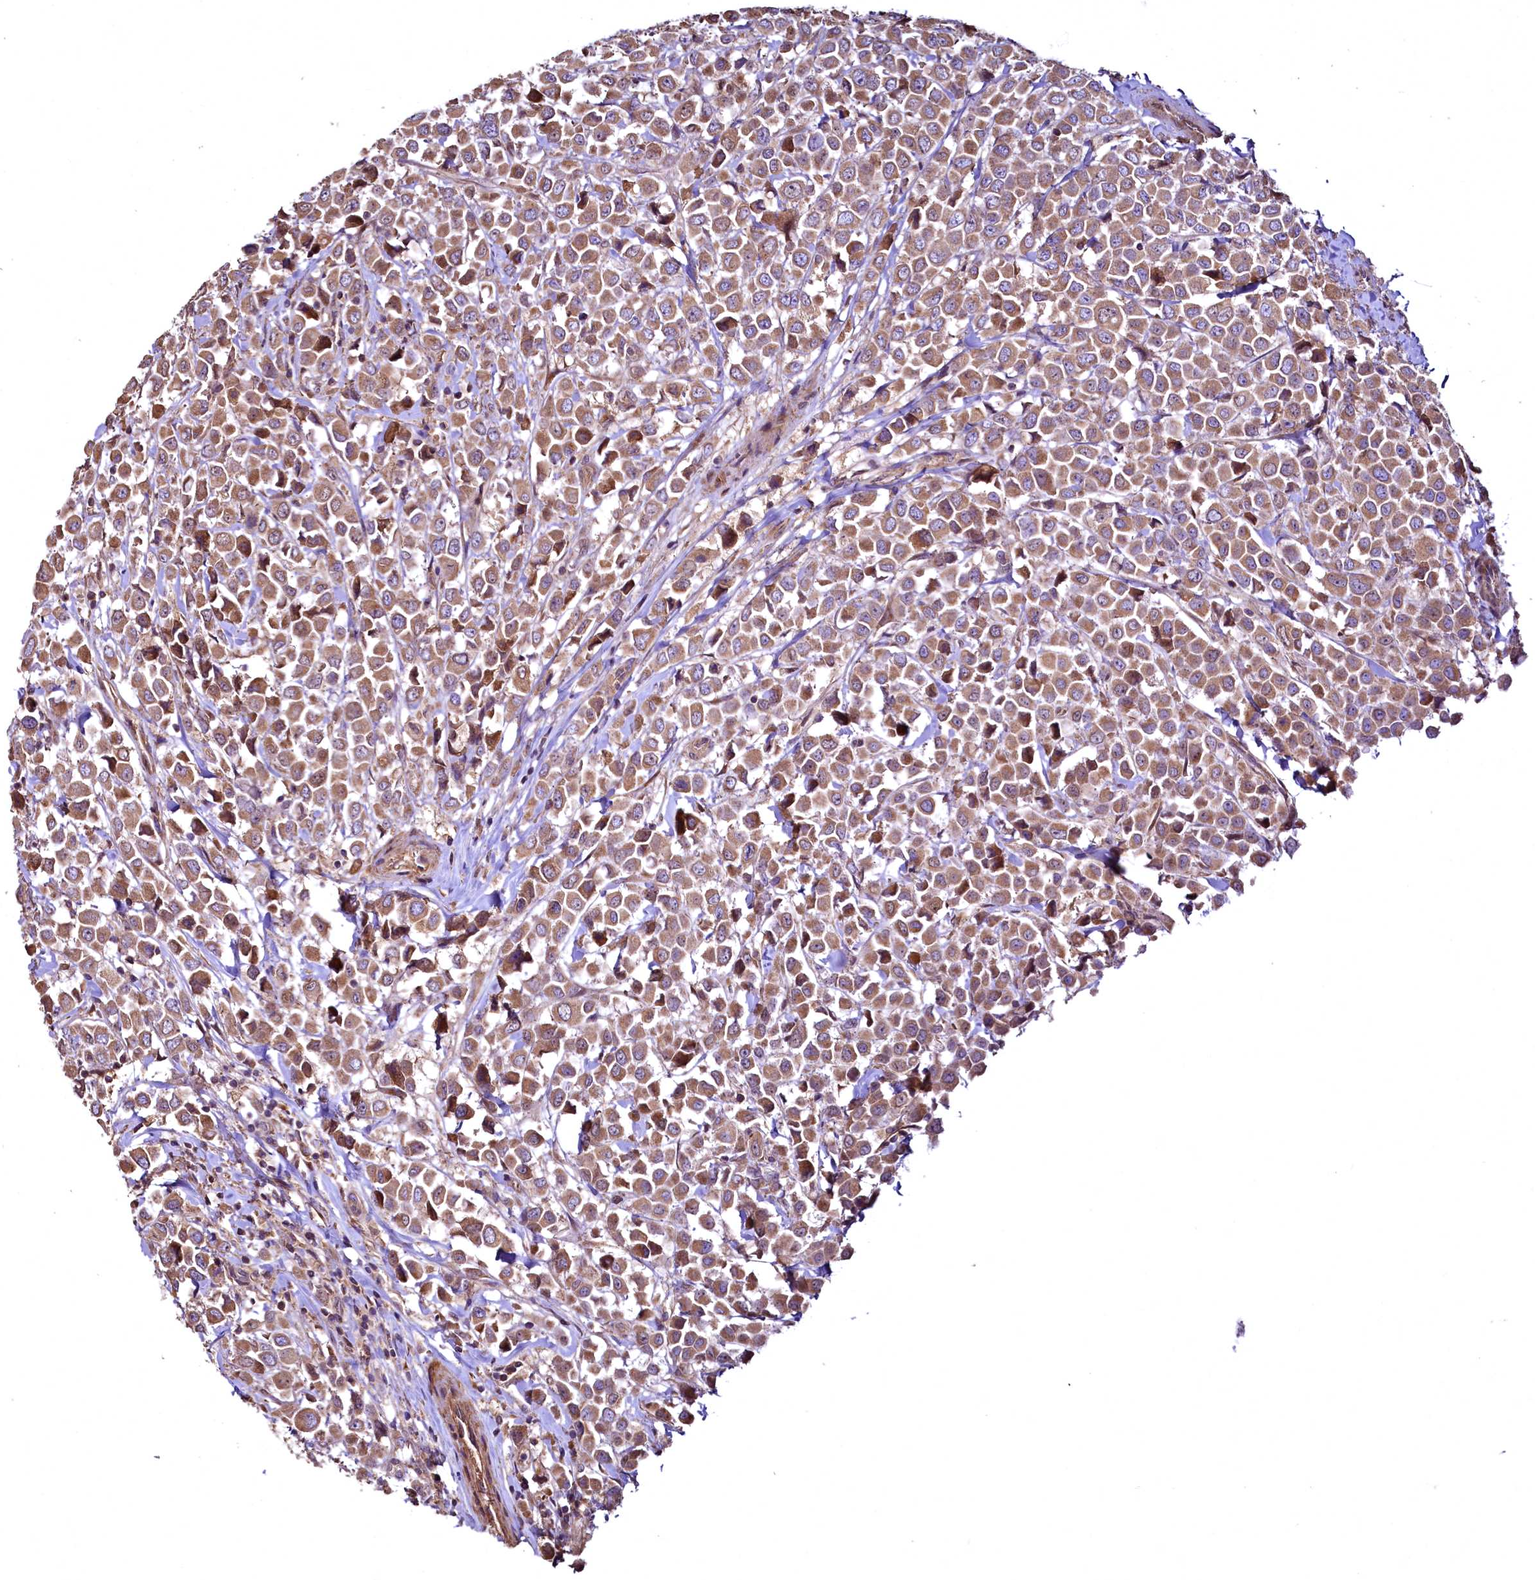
{"staining": {"intensity": "moderate", "quantity": ">75%", "location": "cytoplasmic/membranous"}, "tissue": "breast cancer", "cell_type": "Tumor cells", "image_type": "cancer", "snomed": [{"axis": "morphology", "description": "Duct carcinoma"}, {"axis": "topography", "description": "Breast"}], "caption": "Immunohistochemistry (DAB (3,3'-diaminobenzidine)) staining of breast infiltrating ductal carcinoma demonstrates moderate cytoplasmic/membranous protein positivity in approximately >75% of tumor cells. Immunohistochemistry (ihc) stains the protein of interest in brown and the nuclei are stained blue.", "gene": "TBCEL", "patient": {"sex": "female", "age": 61}}